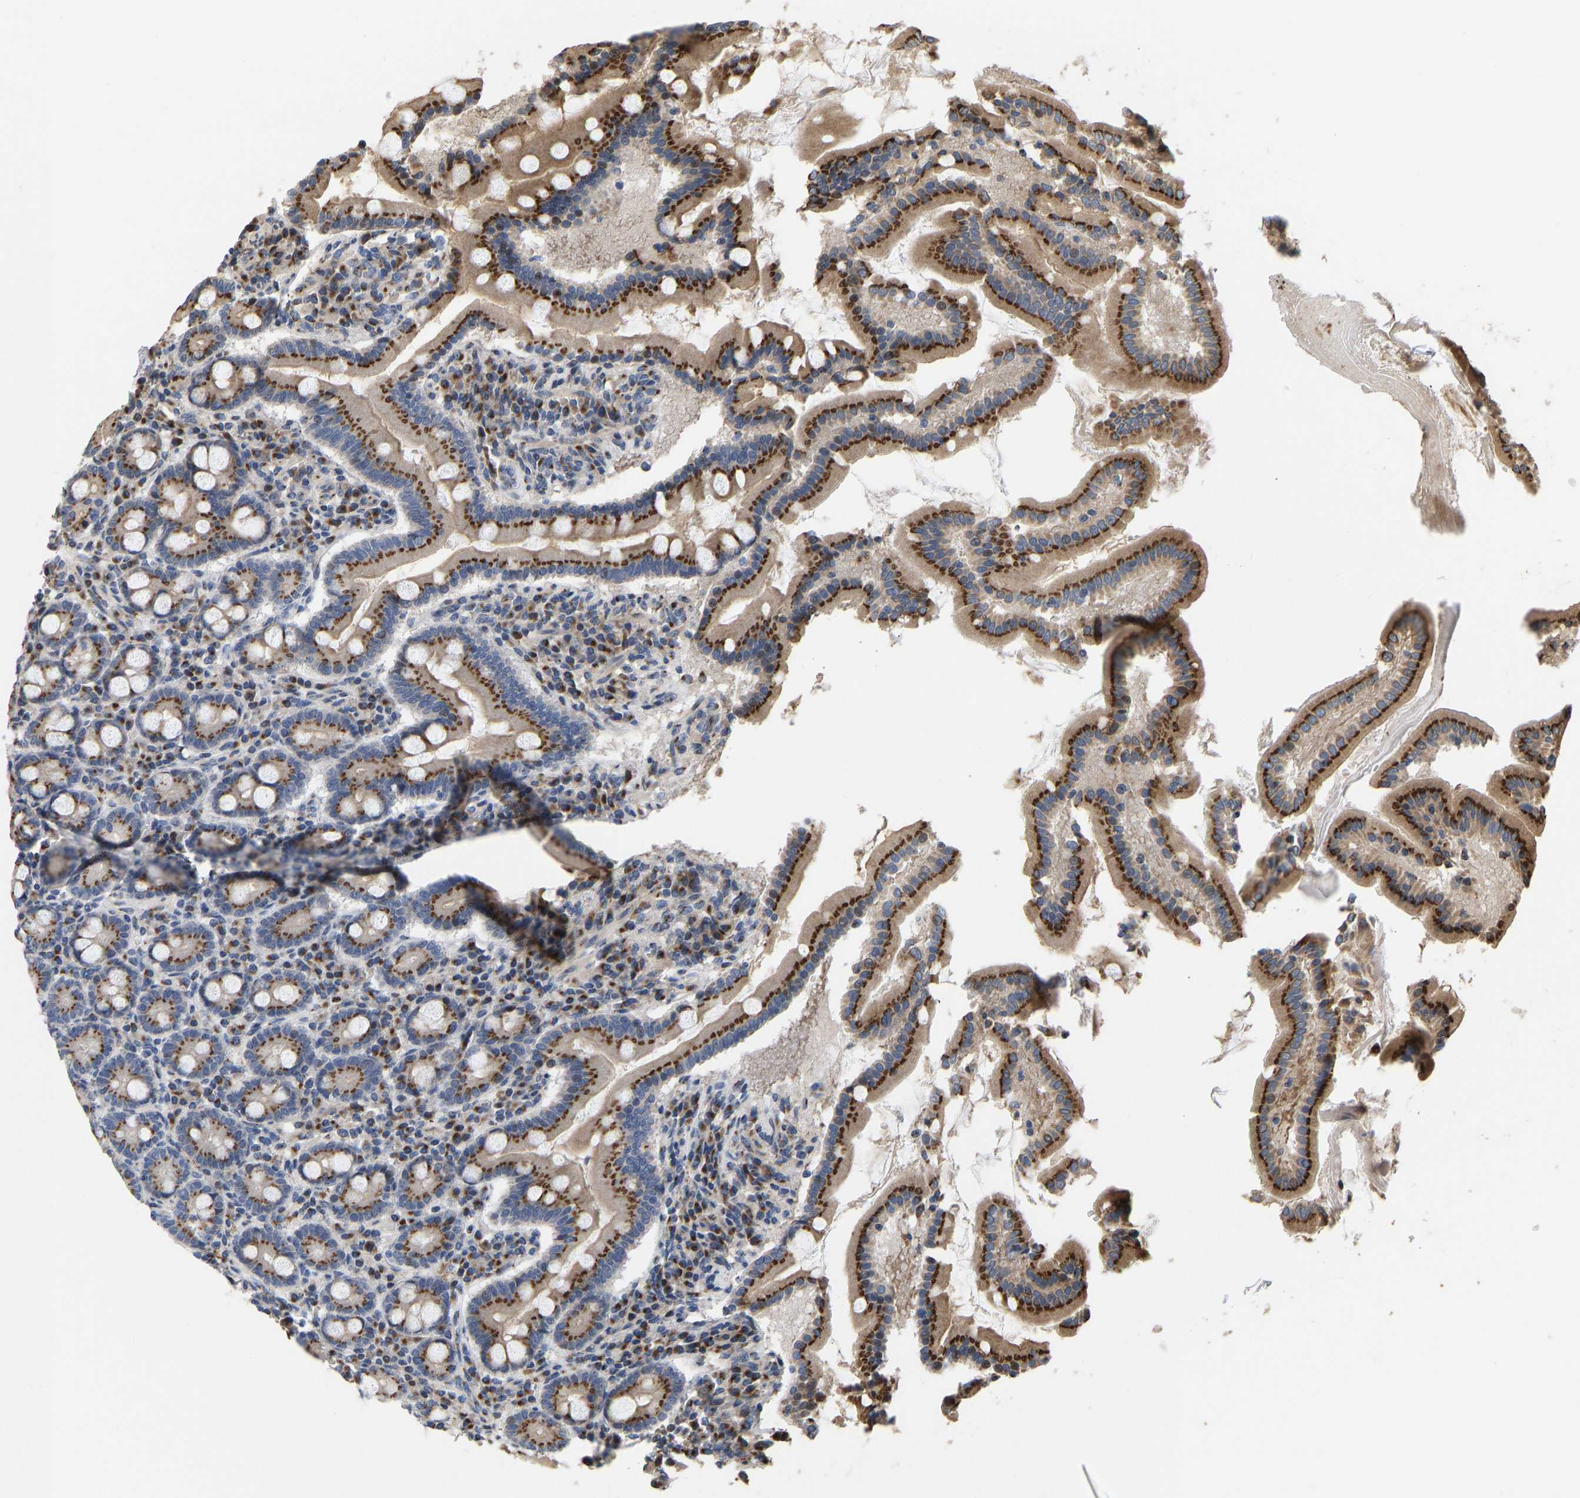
{"staining": {"intensity": "strong", "quantity": ">75%", "location": "cytoplasmic/membranous"}, "tissue": "duodenum", "cell_type": "Glandular cells", "image_type": "normal", "snomed": [{"axis": "morphology", "description": "Normal tissue, NOS"}, {"axis": "topography", "description": "Duodenum"}], "caption": "Immunohistochemistry (IHC) micrograph of unremarkable duodenum: human duodenum stained using IHC shows high levels of strong protein expression localized specifically in the cytoplasmic/membranous of glandular cells, appearing as a cytoplasmic/membranous brown color.", "gene": "YIPF4", "patient": {"sex": "male", "age": 50}}